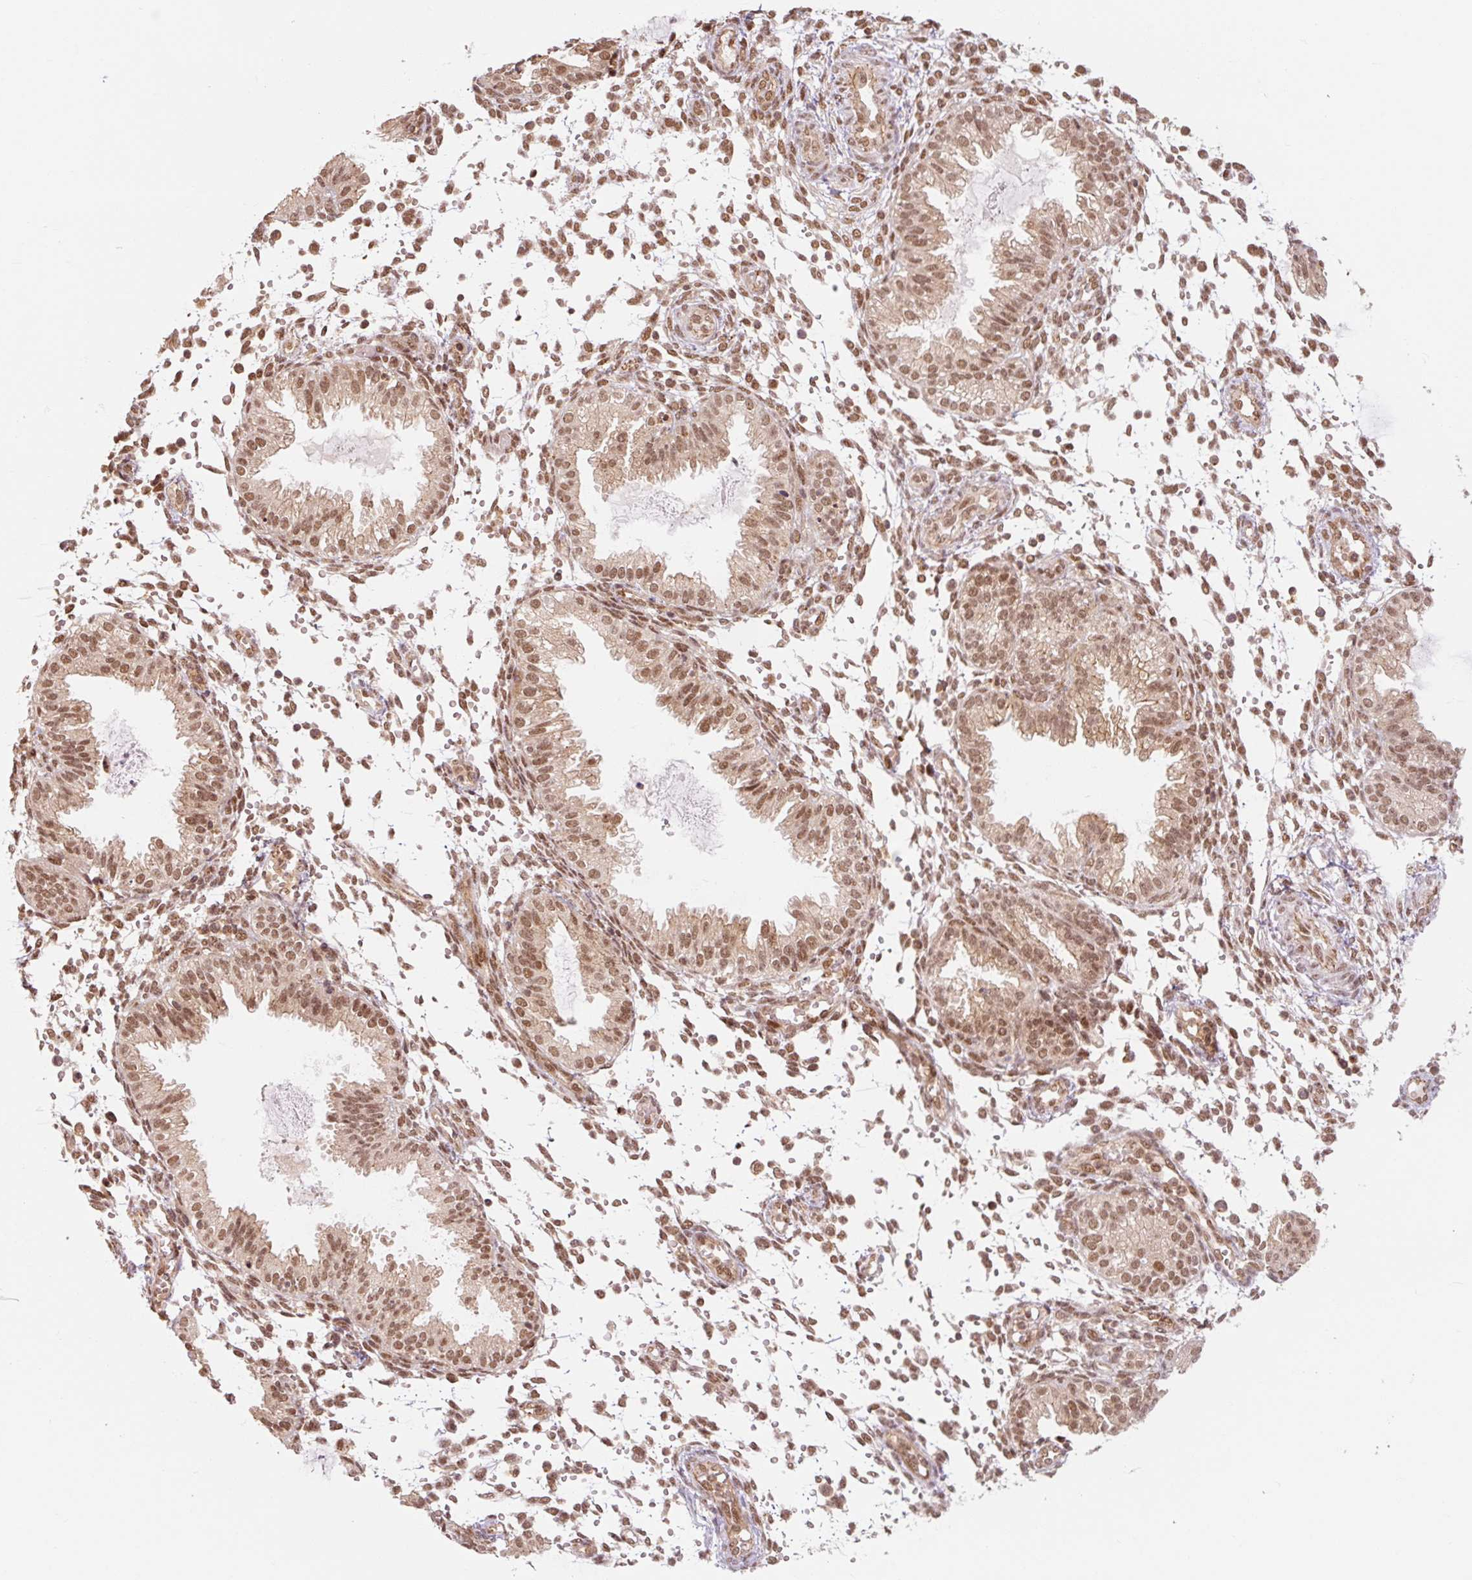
{"staining": {"intensity": "moderate", "quantity": "25%-75%", "location": "nuclear"}, "tissue": "endometrium", "cell_type": "Cells in endometrial stroma", "image_type": "normal", "snomed": [{"axis": "morphology", "description": "Normal tissue, NOS"}, {"axis": "topography", "description": "Endometrium"}], "caption": "Protein staining of benign endometrium exhibits moderate nuclear expression in about 25%-75% of cells in endometrial stroma.", "gene": "CSTF1", "patient": {"sex": "female", "age": 33}}